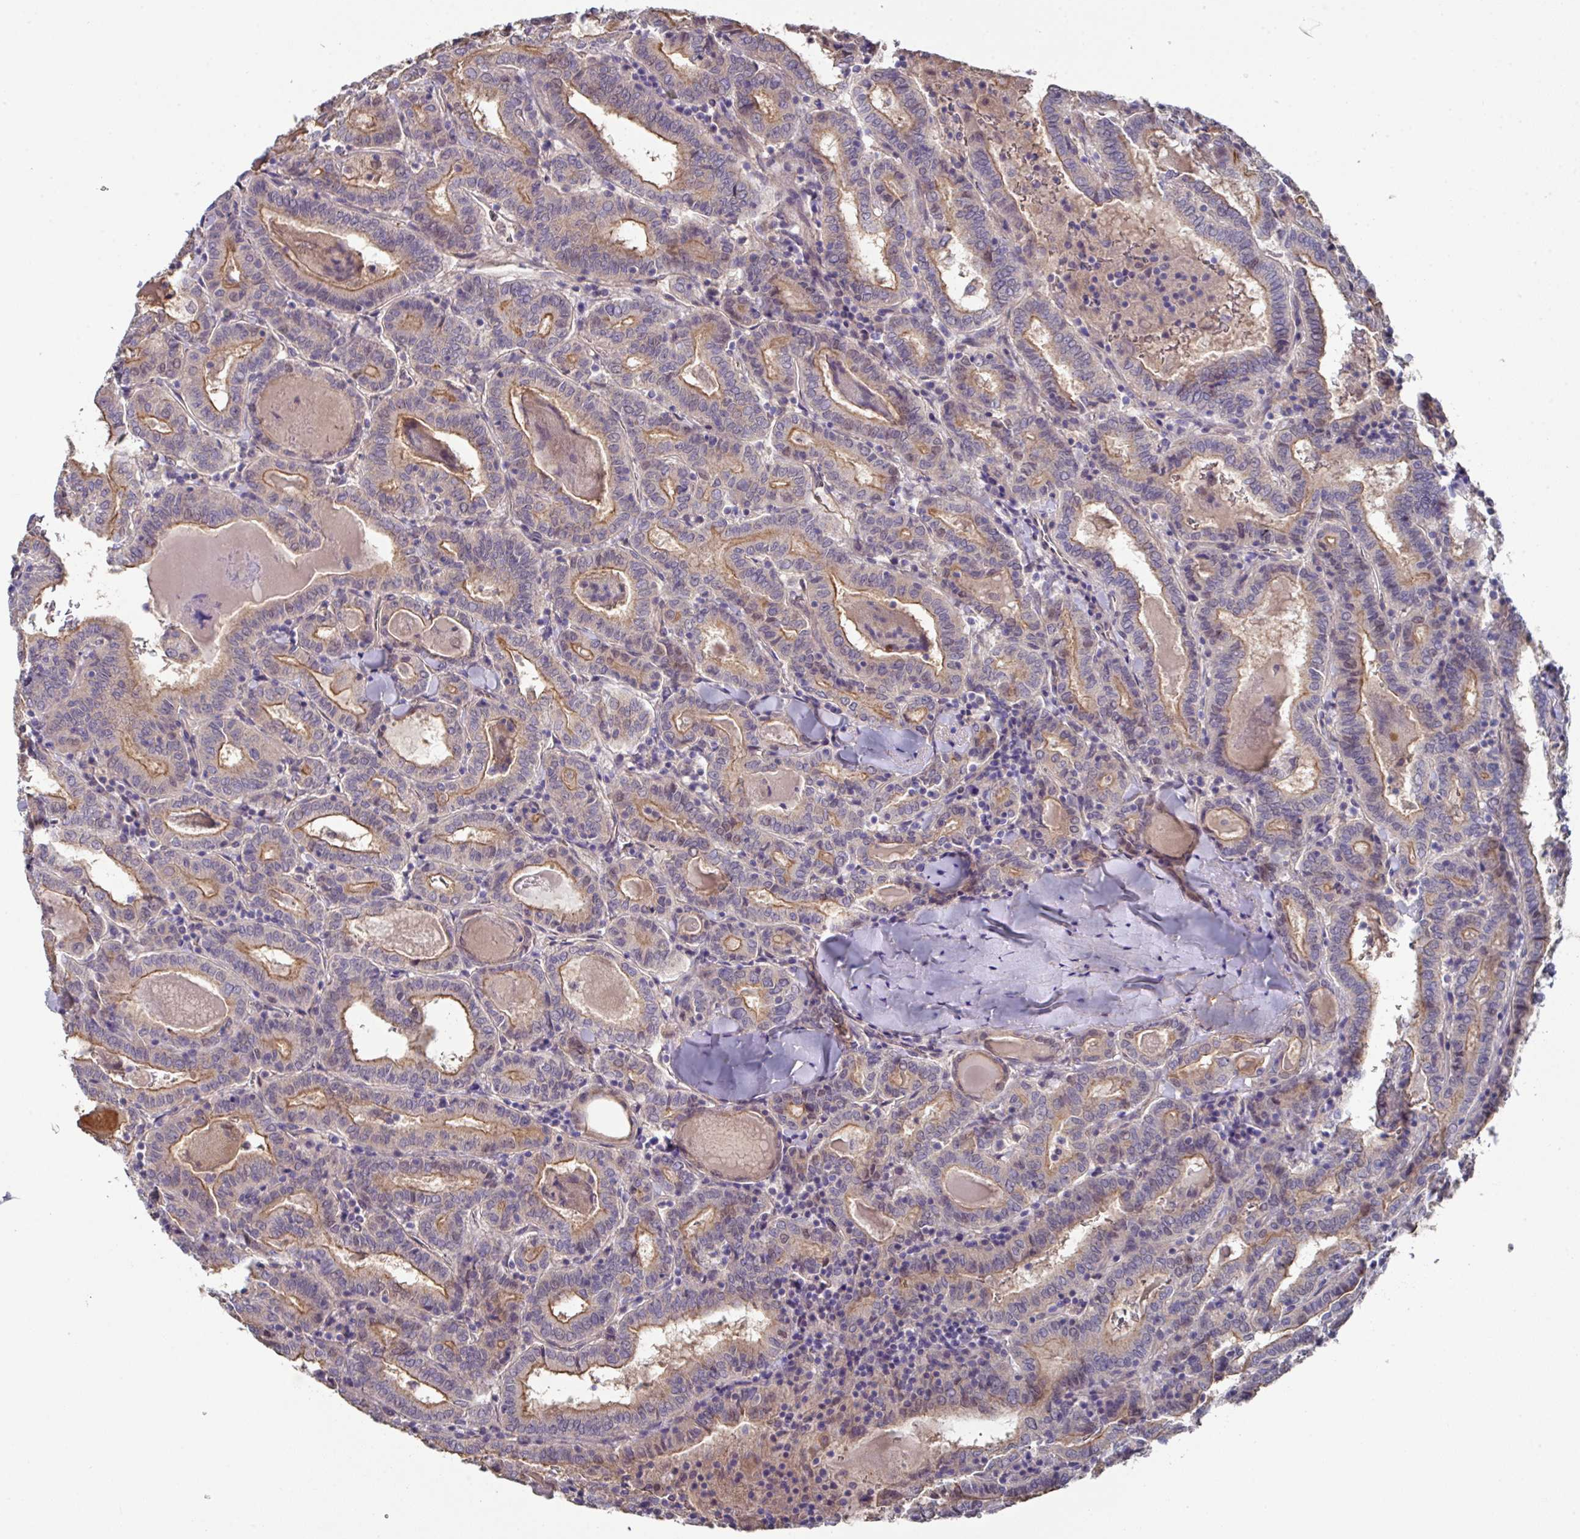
{"staining": {"intensity": "moderate", "quantity": "25%-75%", "location": "cytoplasmic/membranous"}, "tissue": "thyroid cancer", "cell_type": "Tumor cells", "image_type": "cancer", "snomed": [{"axis": "morphology", "description": "Papillary adenocarcinoma, NOS"}, {"axis": "topography", "description": "Thyroid gland"}], "caption": "Protein staining reveals moderate cytoplasmic/membranous expression in approximately 25%-75% of tumor cells in thyroid cancer (papillary adenocarcinoma). (brown staining indicates protein expression, while blue staining denotes nuclei).", "gene": "PRR5", "patient": {"sex": "female", "age": 72}}